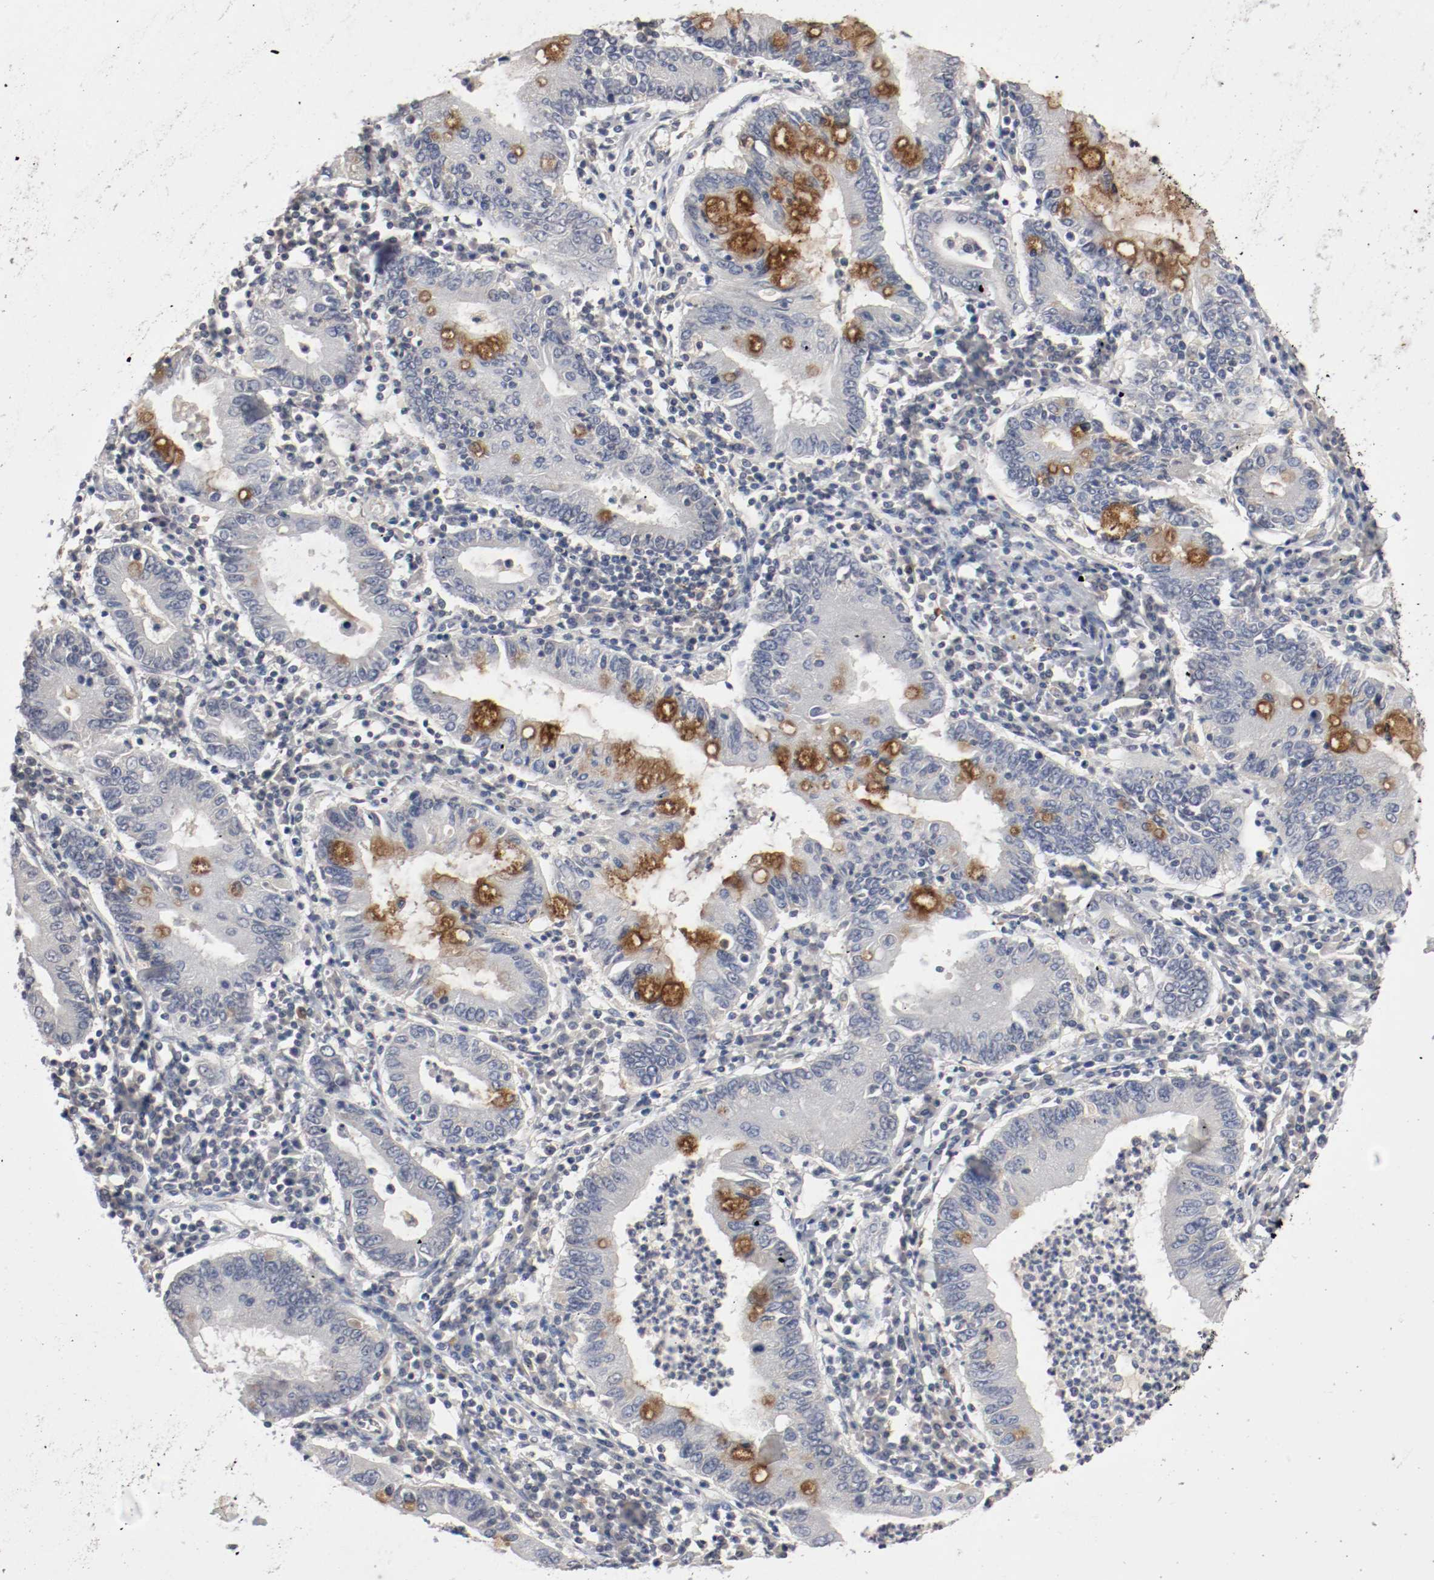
{"staining": {"intensity": "moderate", "quantity": "<25%", "location": "cytoplasmic/membranous"}, "tissue": "stomach cancer", "cell_type": "Tumor cells", "image_type": "cancer", "snomed": [{"axis": "morphology", "description": "Normal tissue, NOS"}, {"axis": "morphology", "description": "Adenocarcinoma, NOS"}, {"axis": "topography", "description": "Esophagus"}, {"axis": "topography", "description": "Stomach, upper"}, {"axis": "topography", "description": "Peripheral nerve tissue"}], "caption": "Immunohistochemistry (IHC) photomicrograph of human stomach cancer stained for a protein (brown), which demonstrates low levels of moderate cytoplasmic/membranous expression in about <25% of tumor cells.", "gene": "REN", "patient": {"sex": "male", "age": 62}}